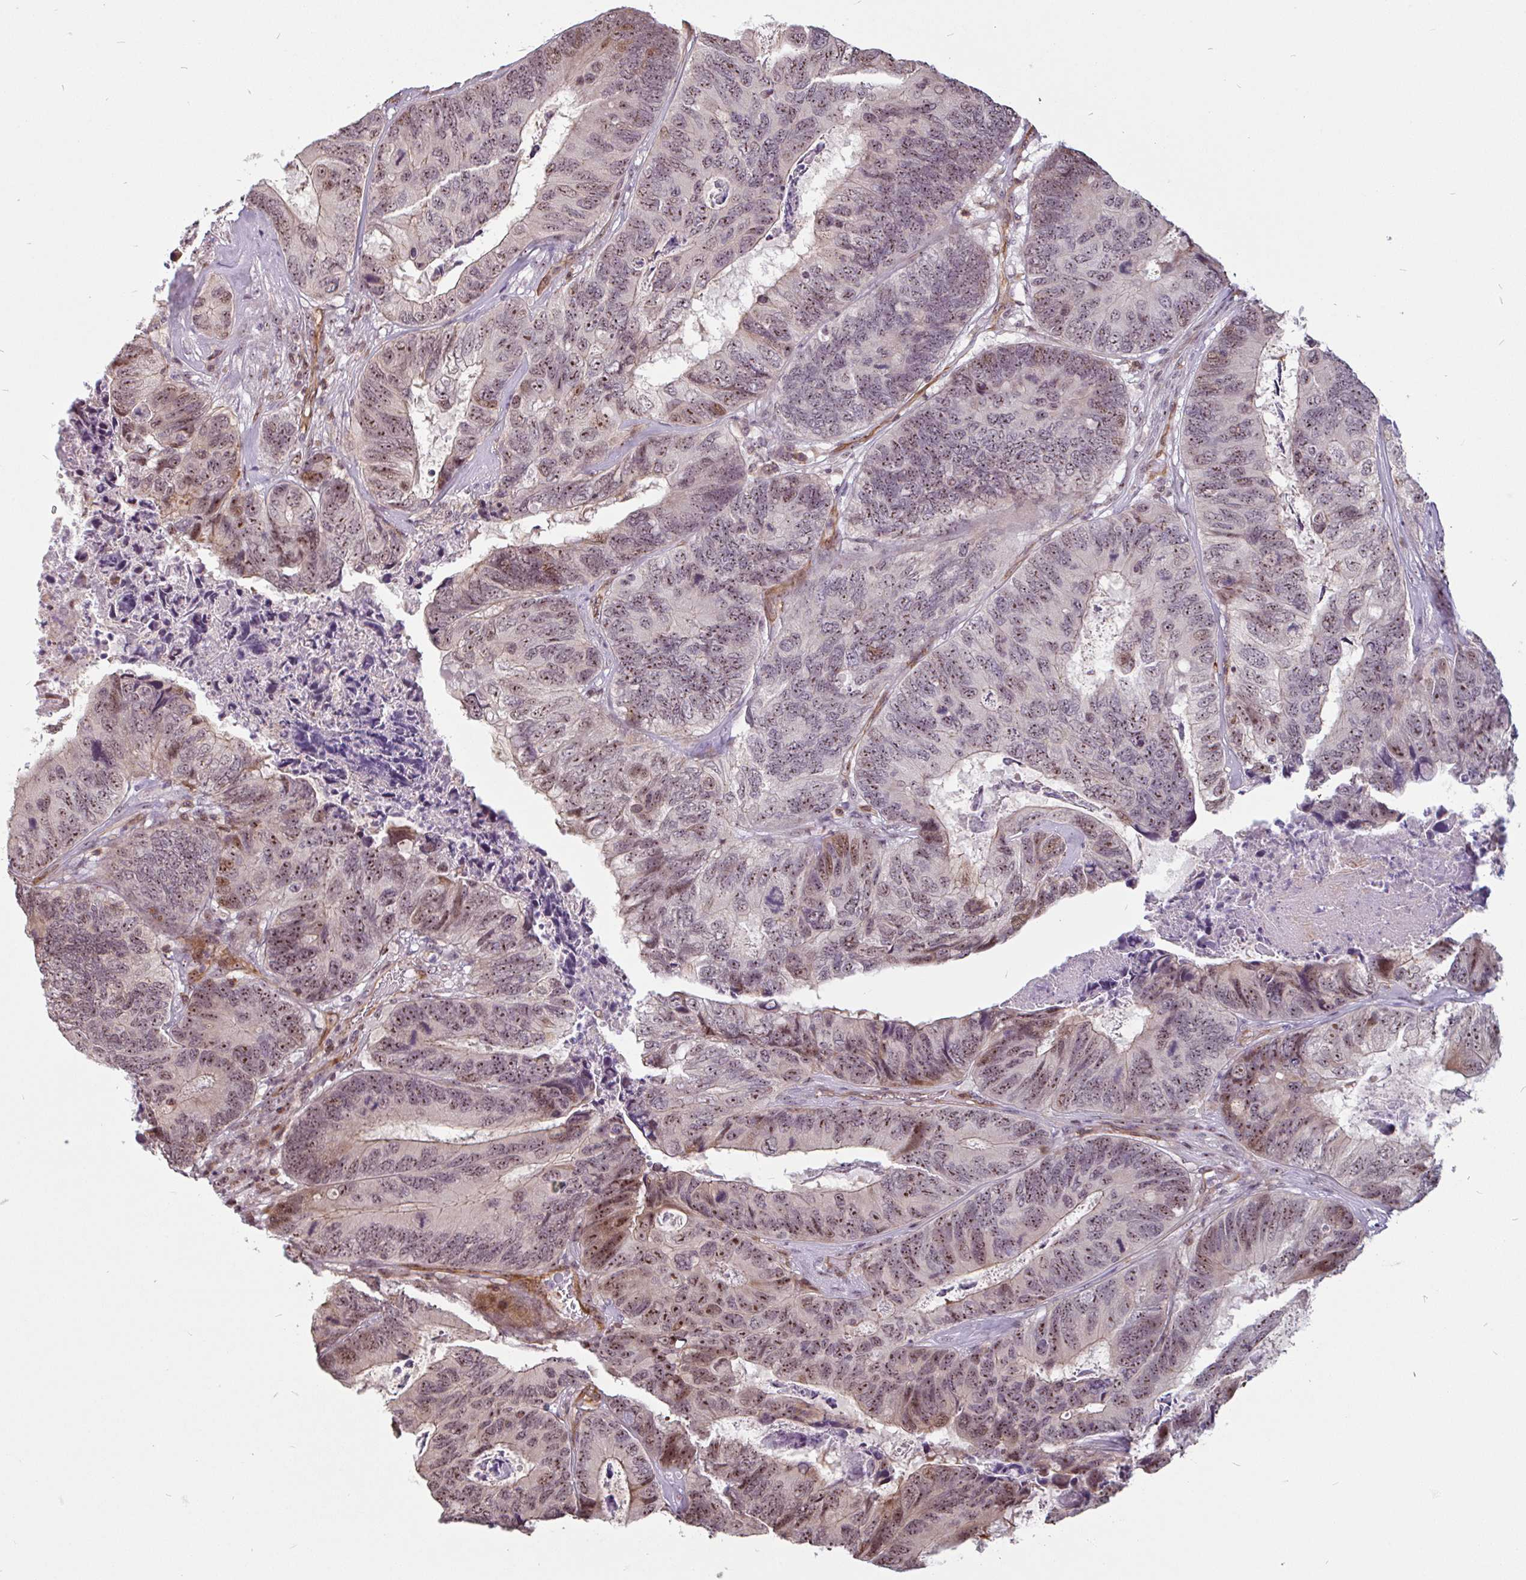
{"staining": {"intensity": "moderate", "quantity": ">75%", "location": "nuclear"}, "tissue": "colorectal cancer", "cell_type": "Tumor cells", "image_type": "cancer", "snomed": [{"axis": "morphology", "description": "Adenocarcinoma, NOS"}, {"axis": "topography", "description": "Colon"}], "caption": "This micrograph exhibits immunohistochemistry staining of adenocarcinoma (colorectal), with medium moderate nuclear positivity in about >75% of tumor cells.", "gene": "ZNF689", "patient": {"sex": "female", "age": 67}}